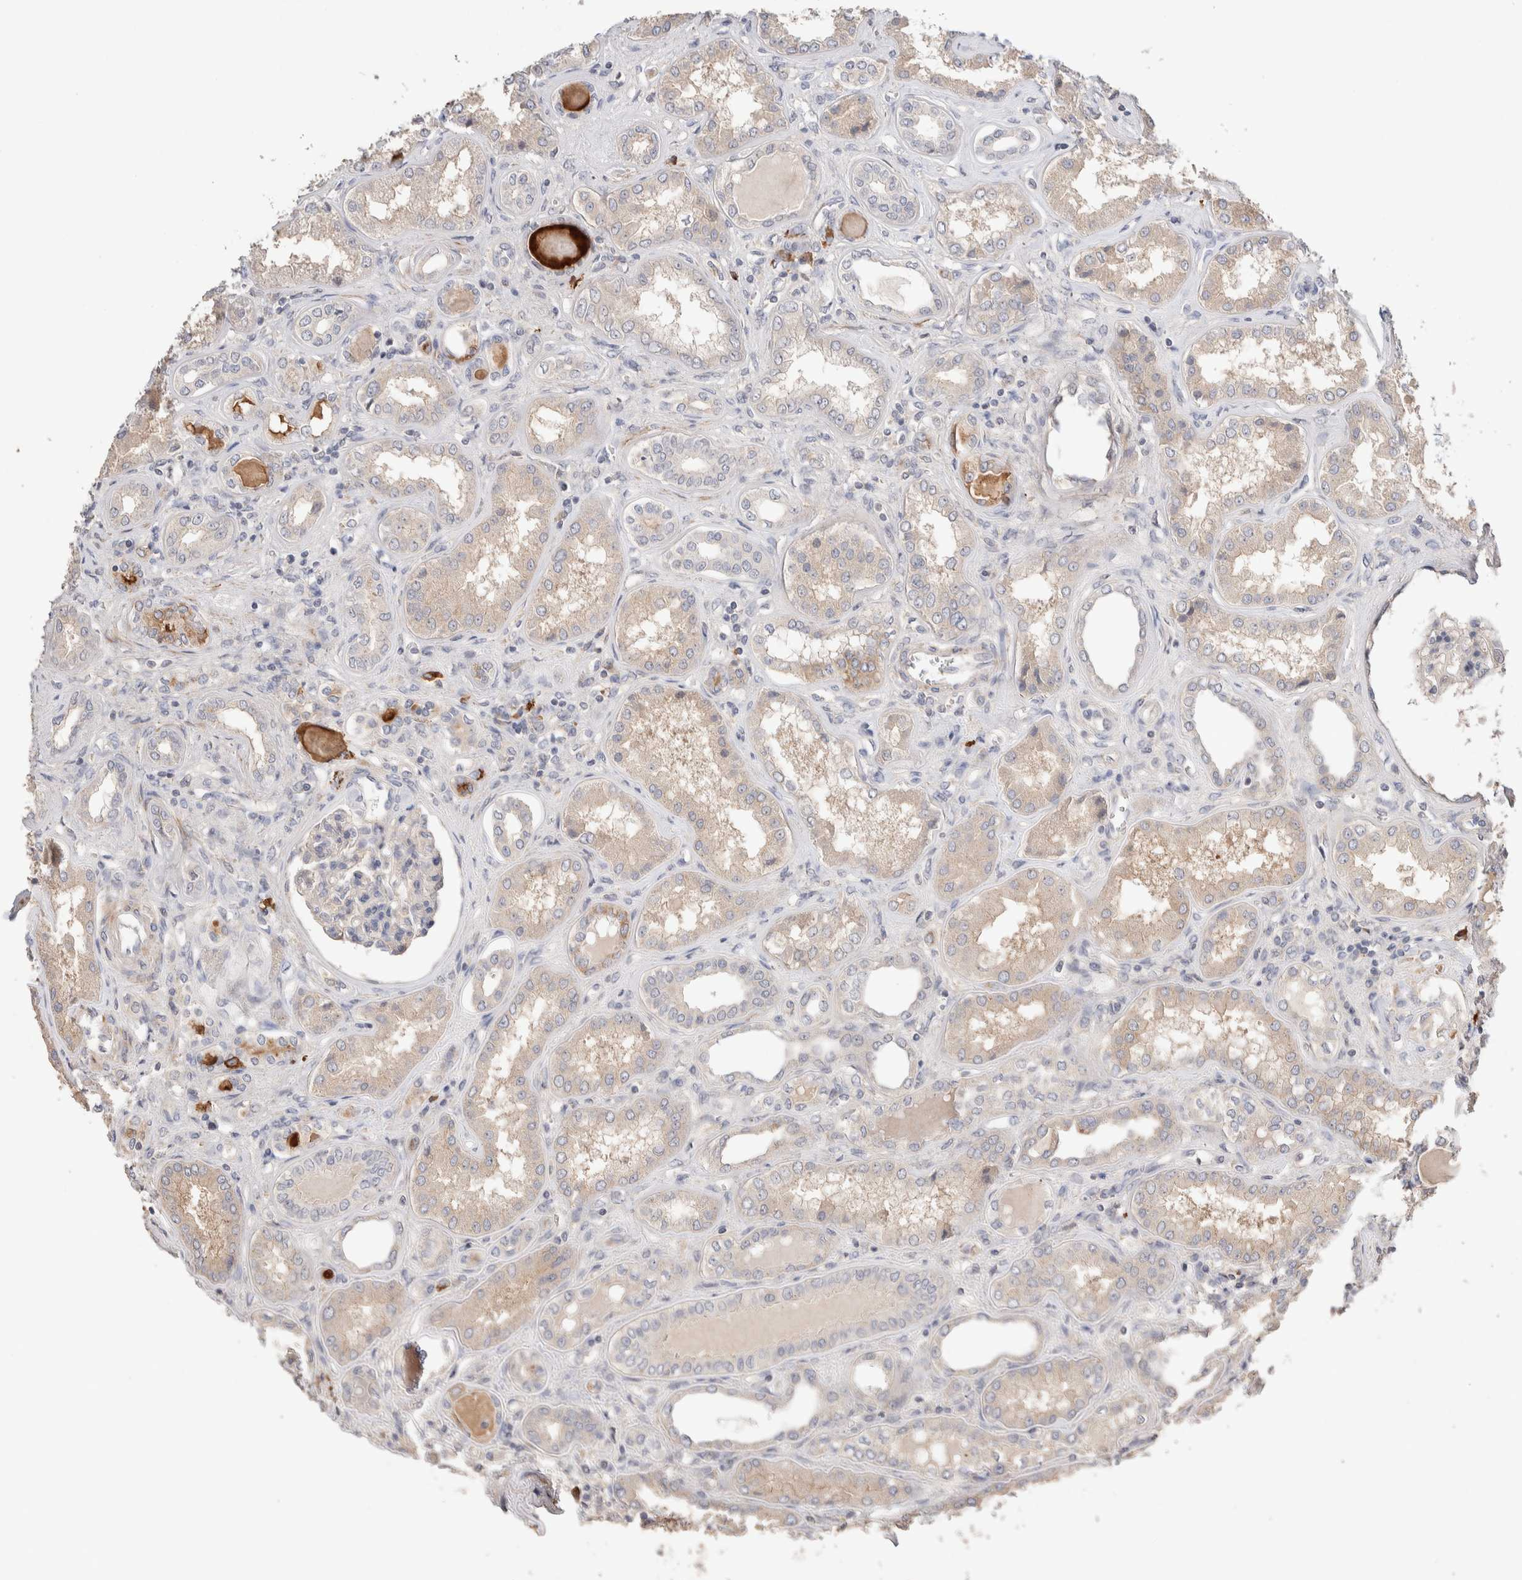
{"staining": {"intensity": "weak", "quantity": "25%-75%", "location": "cytoplasmic/membranous"}, "tissue": "kidney", "cell_type": "Cells in glomeruli", "image_type": "normal", "snomed": [{"axis": "morphology", "description": "Normal tissue, NOS"}, {"axis": "topography", "description": "Kidney"}], "caption": "Immunohistochemical staining of unremarkable human kidney shows 25%-75% levels of weak cytoplasmic/membranous protein staining in approximately 25%-75% of cells in glomeruli. The staining was performed using DAB (3,3'-diaminobenzidine), with brown indicating positive protein expression. Nuclei are stained blue with hematoxylin.", "gene": "WDR91", "patient": {"sex": "female", "age": 56}}